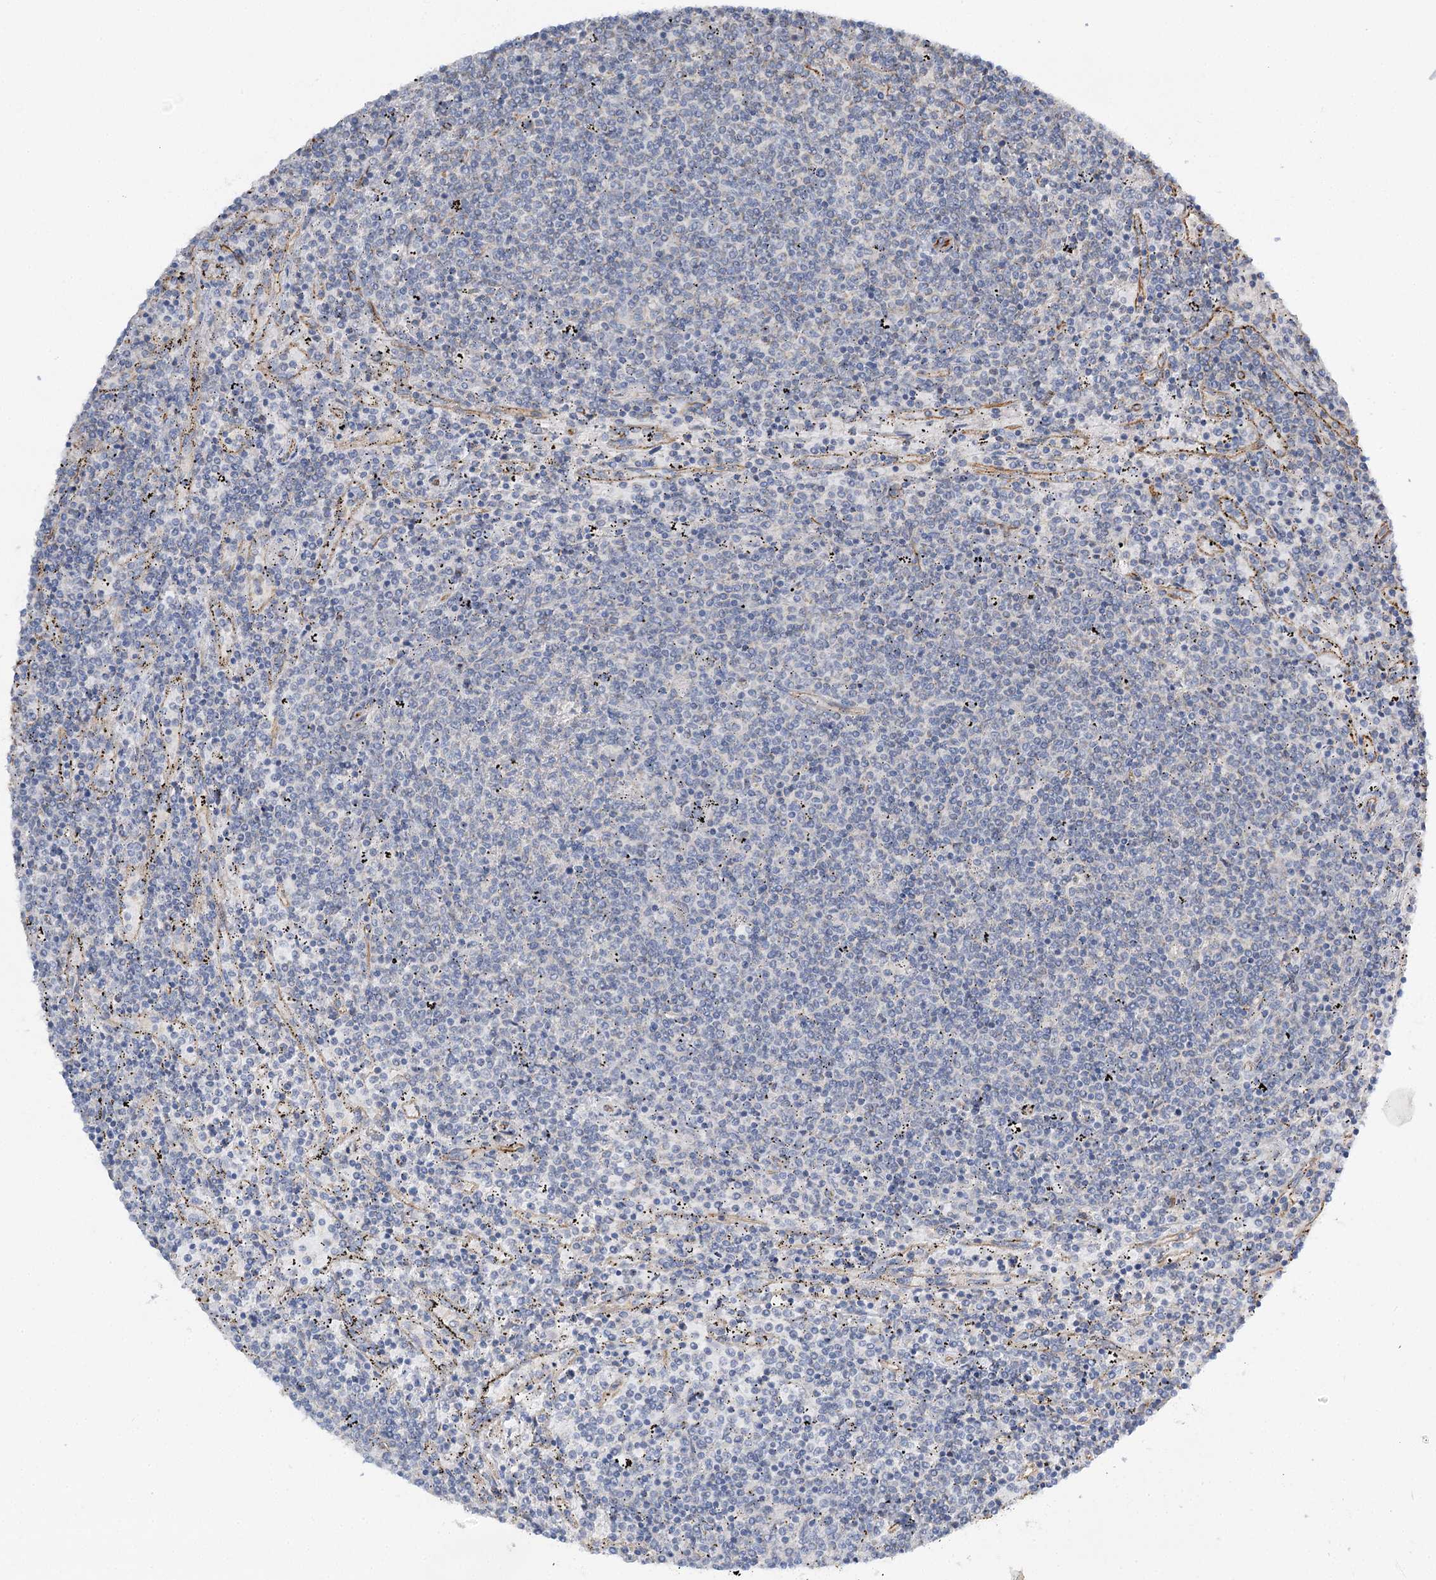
{"staining": {"intensity": "negative", "quantity": "none", "location": "none"}, "tissue": "lymphoma", "cell_type": "Tumor cells", "image_type": "cancer", "snomed": [{"axis": "morphology", "description": "Malignant lymphoma, non-Hodgkin's type, Low grade"}, {"axis": "topography", "description": "Spleen"}], "caption": "This is an immunohistochemistry photomicrograph of low-grade malignant lymphoma, non-Hodgkin's type. There is no staining in tumor cells.", "gene": "KIAA0825", "patient": {"sex": "female", "age": 50}}